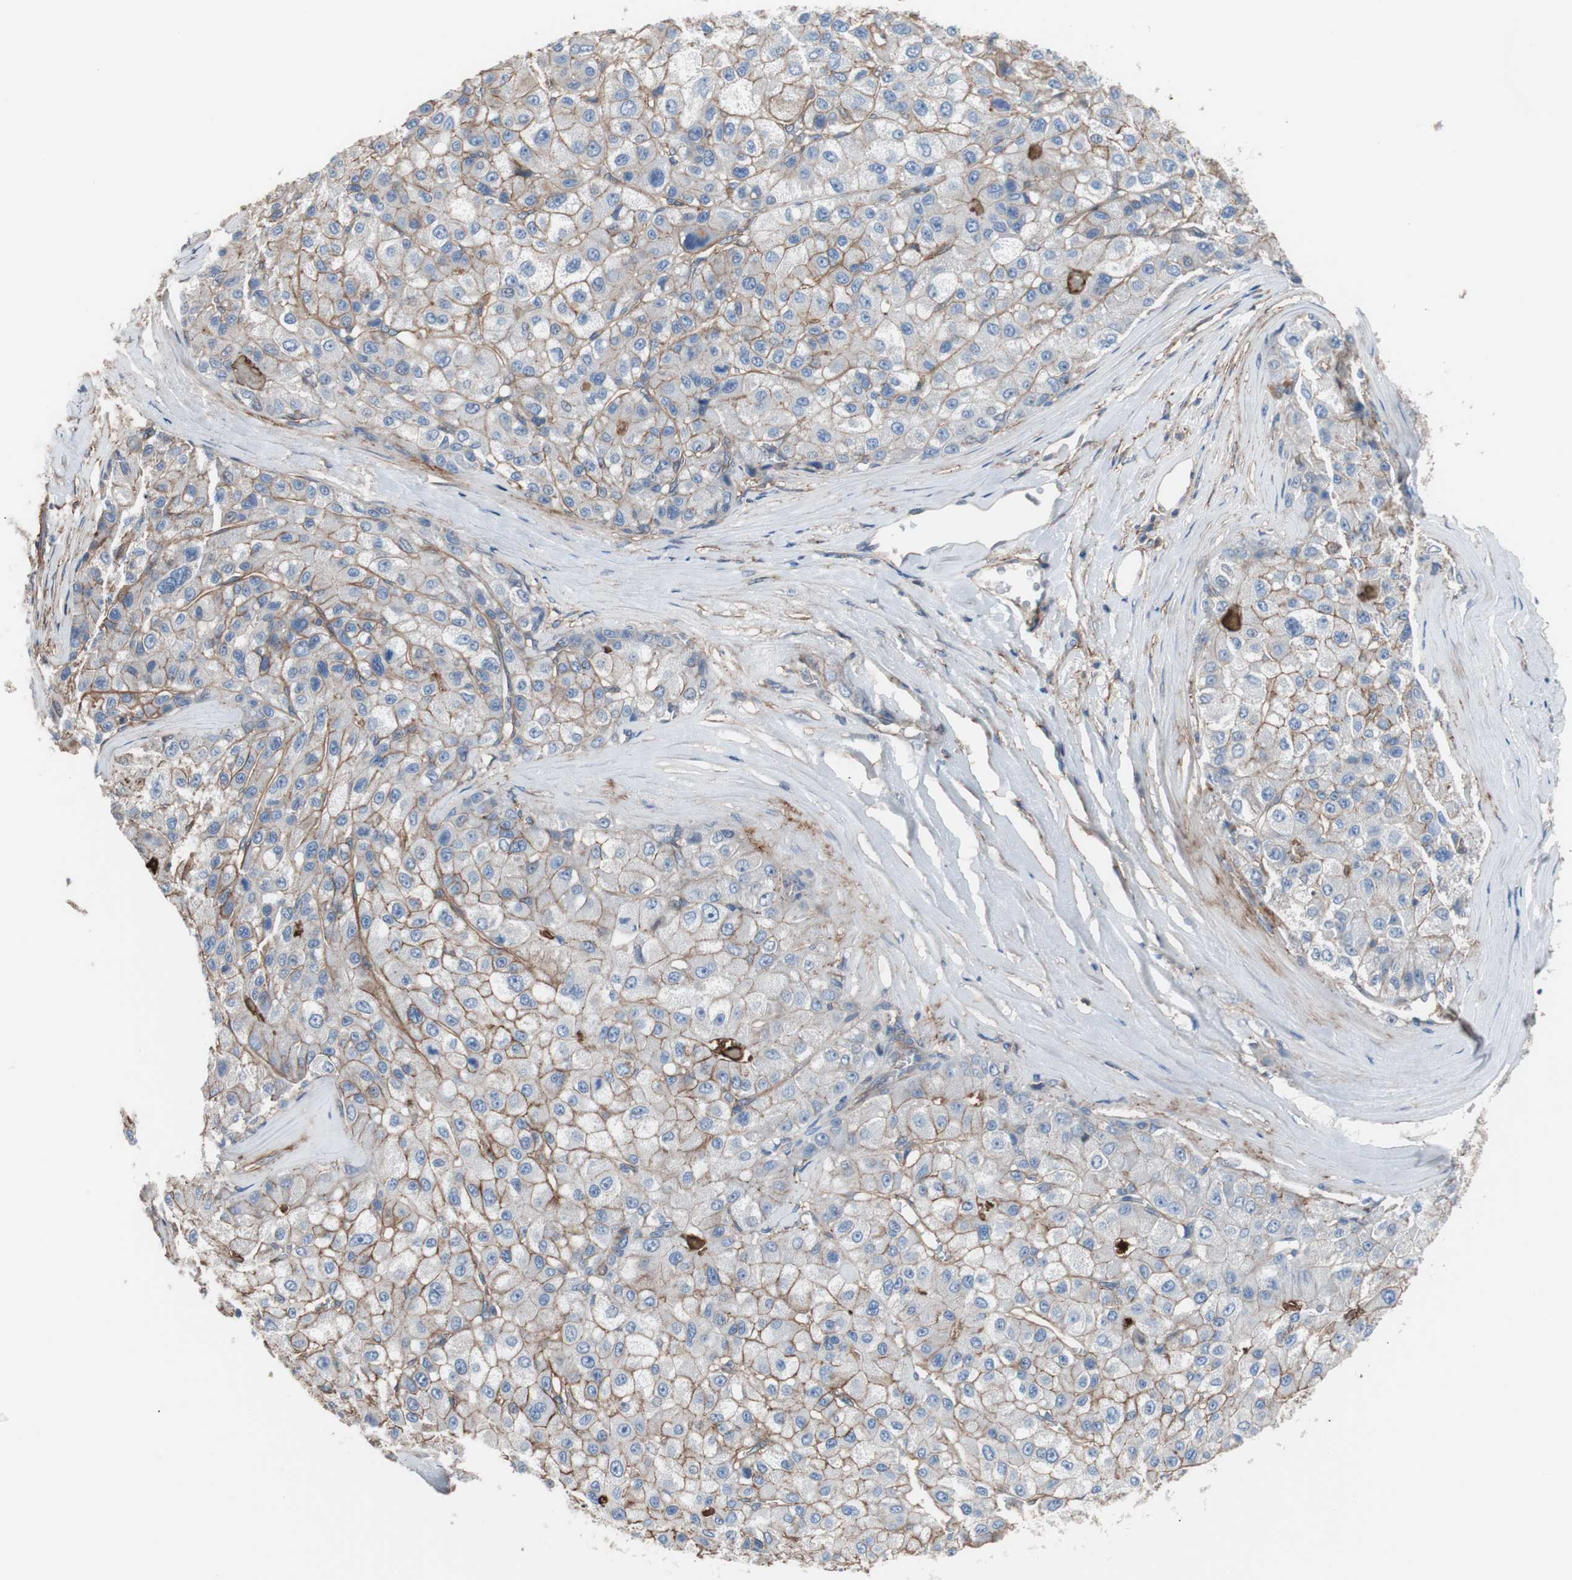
{"staining": {"intensity": "moderate", "quantity": "<25%", "location": "cytoplasmic/membranous"}, "tissue": "liver cancer", "cell_type": "Tumor cells", "image_type": "cancer", "snomed": [{"axis": "morphology", "description": "Carcinoma, Hepatocellular, NOS"}, {"axis": "topography", "description": "Liver"}], "caption": "Liver hepatocellular carcinoma stained with immunohistochemistry (IHC) reveals moderate cytoplasmic/membranous staining in about <25% of tumor cells. (brown staining indicates protein expression, while blue staining denotes nuclei).", "gene": "CD81", "patient": {"sex": "male", "age": 80}}